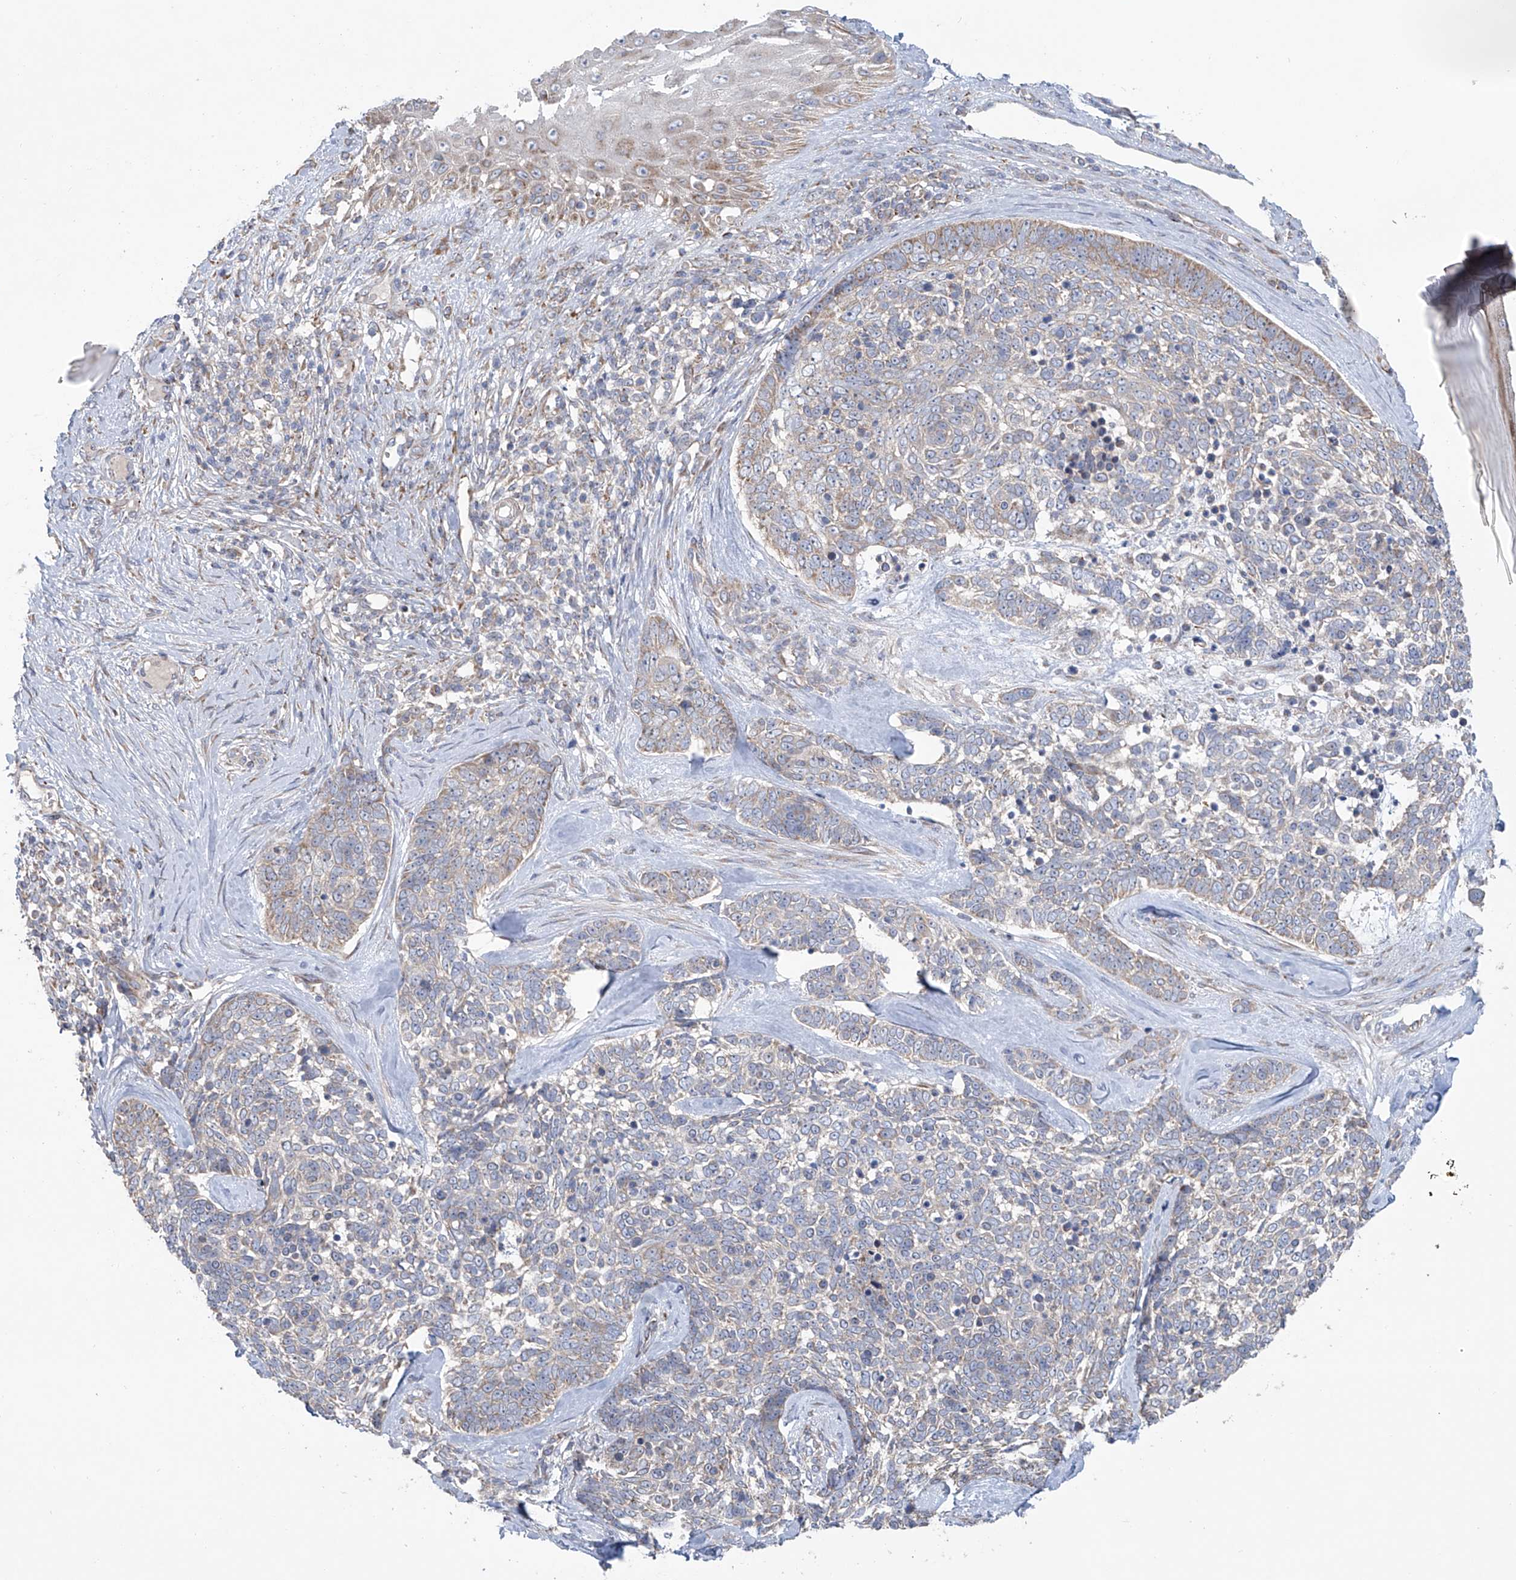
{"staining": {"intensity": "weak", "quantity": "25%-75%", "location": "cytoplasmic/membranous"}, "tissue": "skin cancer", "cell_type": "Tumor cells", "image_type": "cancer", "snomed": [{"axis": "morphology", "description": "Basal cell carcinoma"}, {"axis": "topography", "description": "Skin"}], "caption": "A brown stain highlights weak cytoplasmic/membranous positivity of a protein in skin cancer tumor cells.", "gene": "KLC4", "patient": {"sex": "female", "age": 81}}